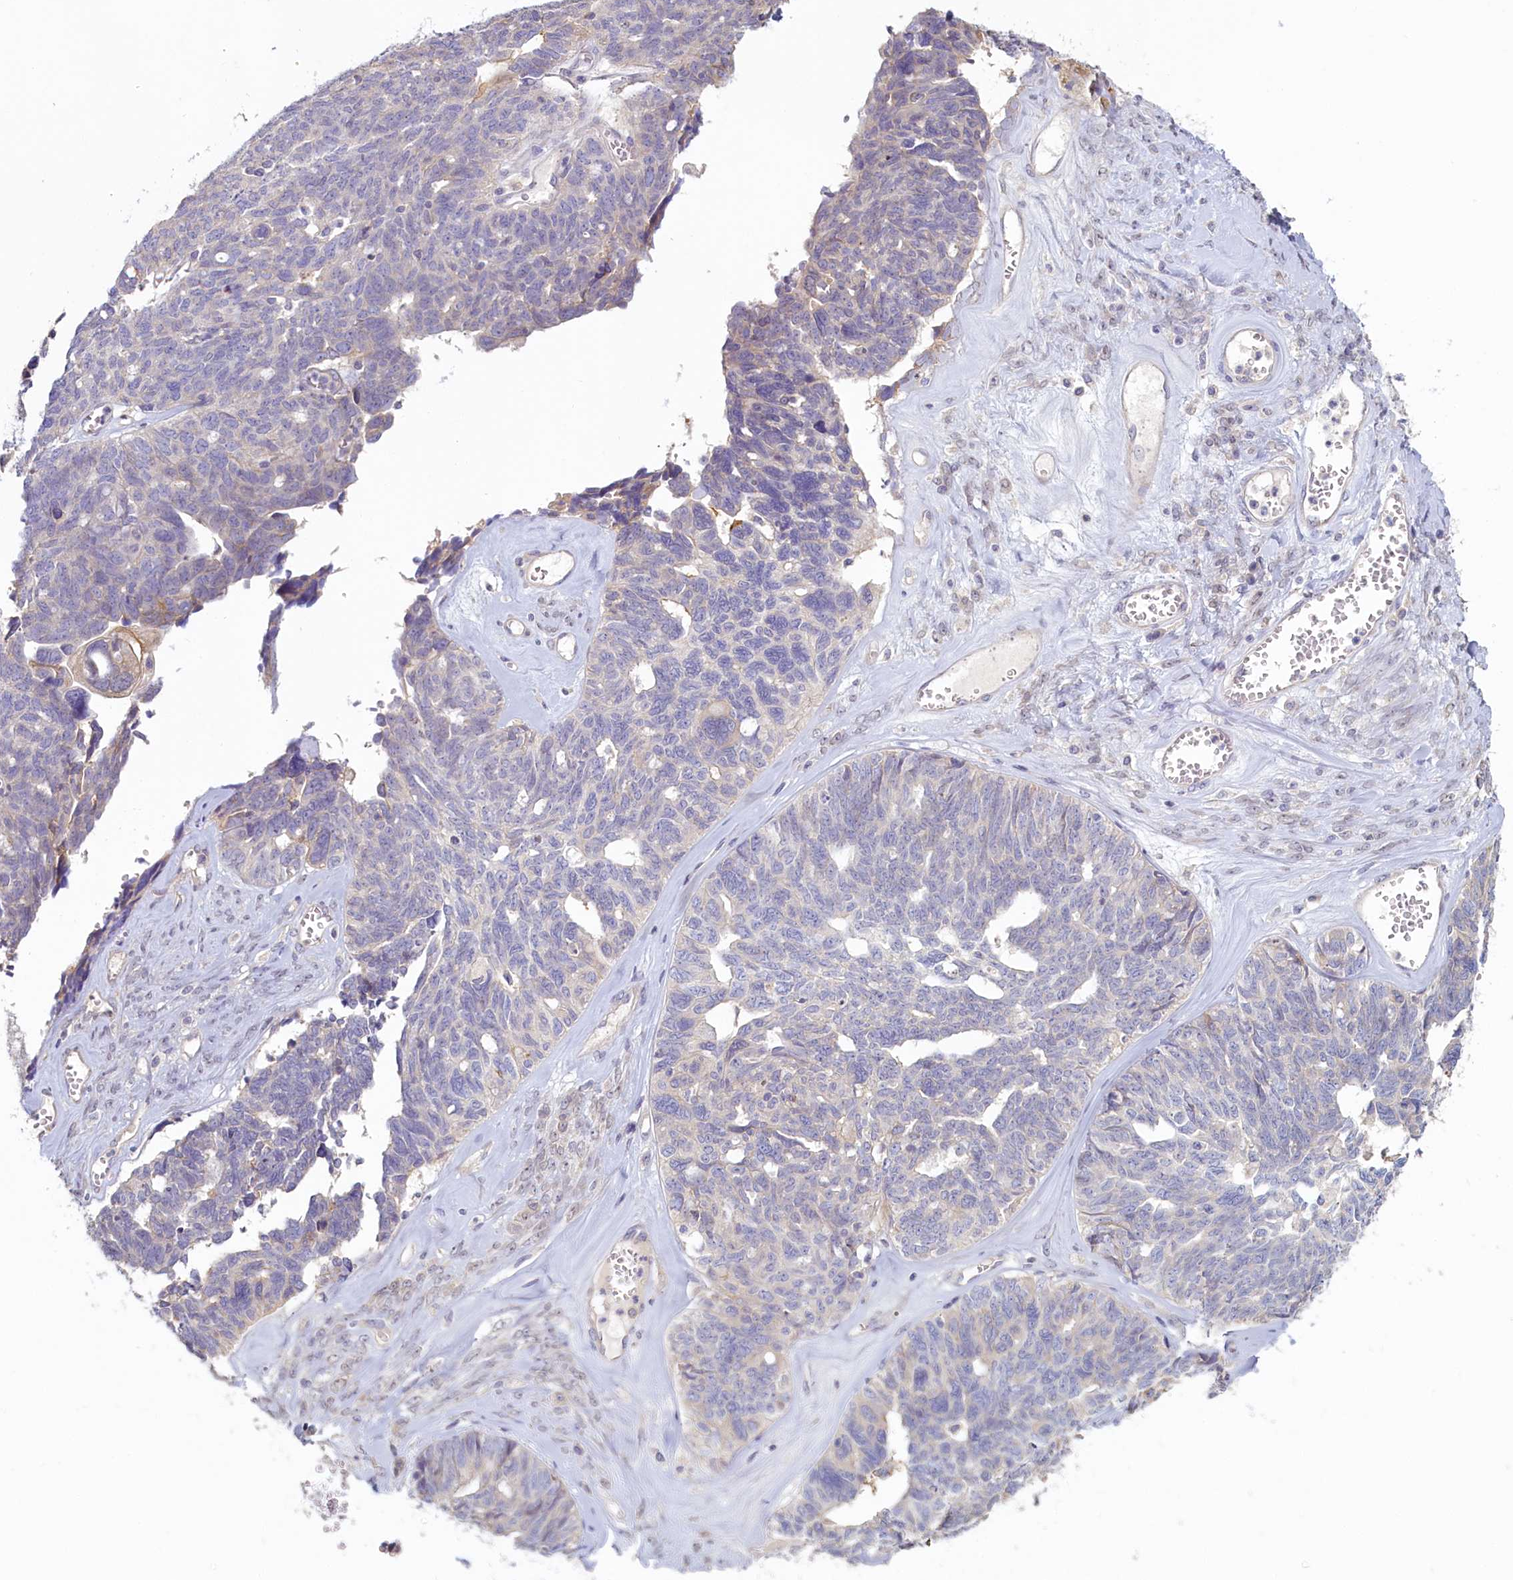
{"staining": {"intensity": "negative", "quantity": "none", "location": "none"}, "tissue": "ovarian cancer", "cell_type": "Tumor cells", "image_type": "cancer", "snomed": [{"axis": "morphology", "description": "Cystadenocarcinoma, serous, NOS"}, {"axis": "topography", "description": "Ovary"}], "caption": "An IHC image of serous cystadenocarcinoma (ovarian) is shown. There is no staining in tumor cells of serous cystadenocarcinoma (ovarian).", "gene": "PDE6D", "patient": {"sex": "female", "age": 79}}